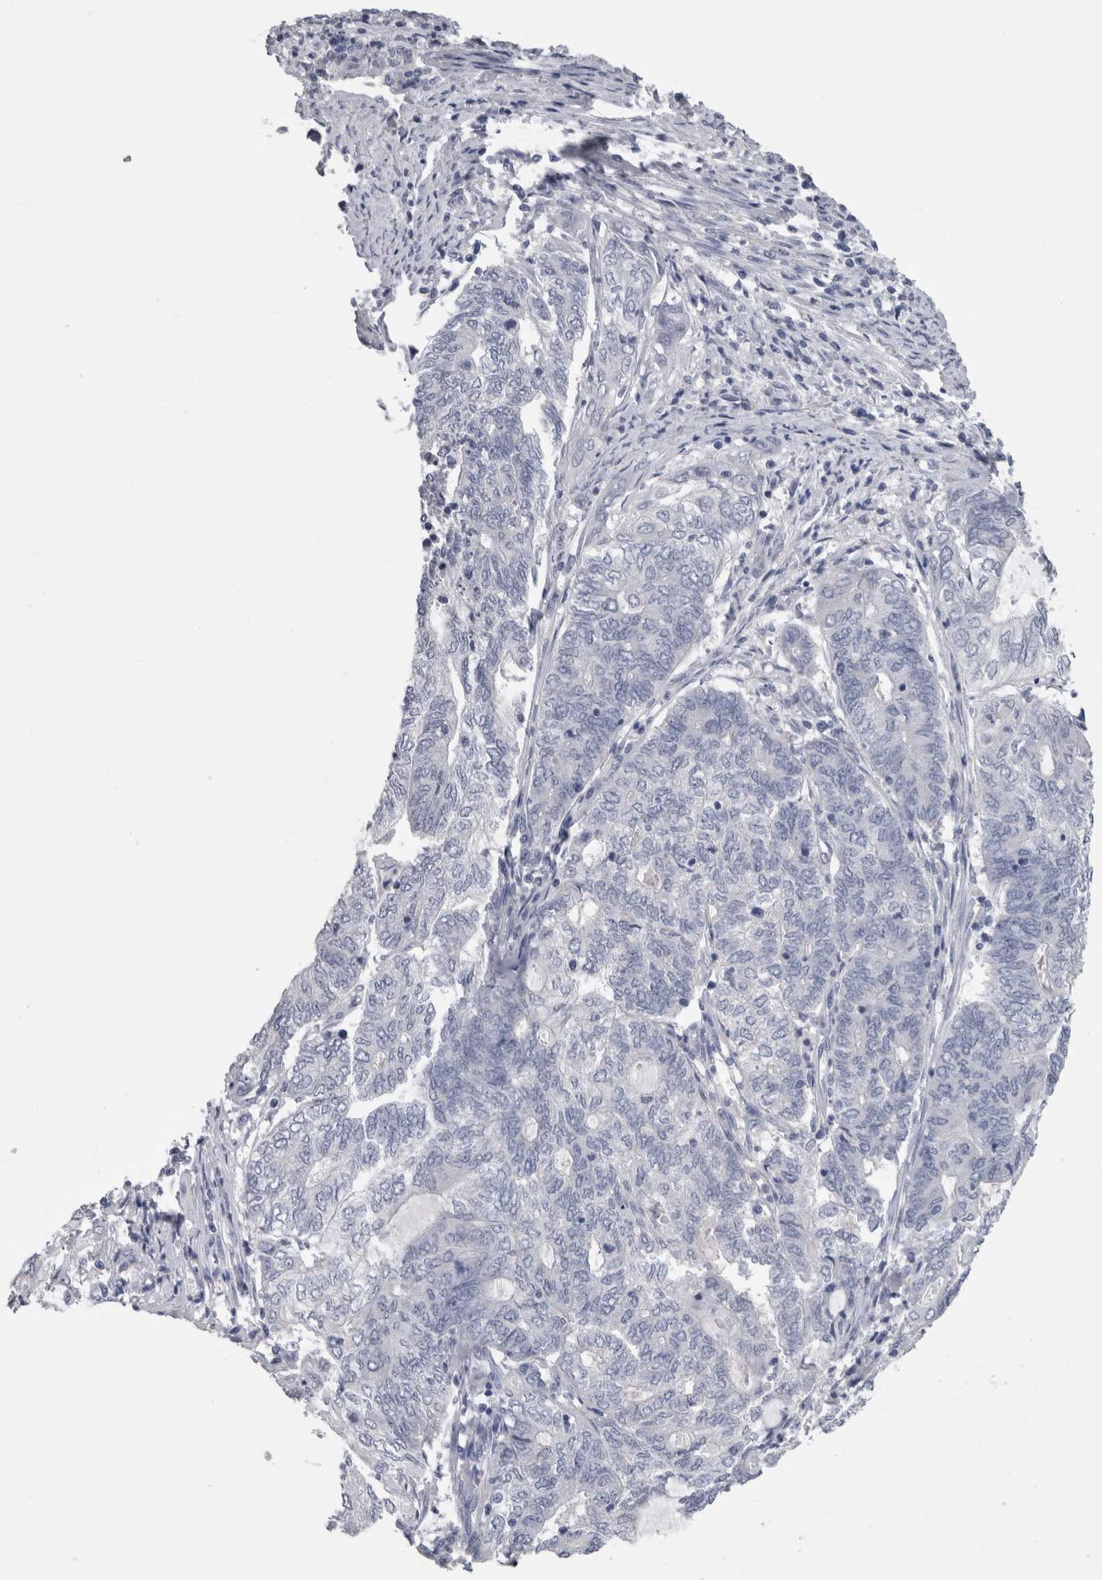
{"staining": {"intensity": "negative", "quantity": "none", "location": "none"}, "tissue": "endometrial cancer", "cell_type": "Tumor cells", "image_type": "cancer", "snomed": [{"axis": "morphology", "description": "Adenocarcinoma, NOS"}, {"axis": "topography", "description": "Uterus"}, {"axis": "topography", "description": "Endometrium"}], "caption": "This is an immunohistochemistry photomicrograph of human endometrial cancer. There is no staining in tumor cells.", "gene": "CA8", "patient": {"sex": "female", "age": 70}}